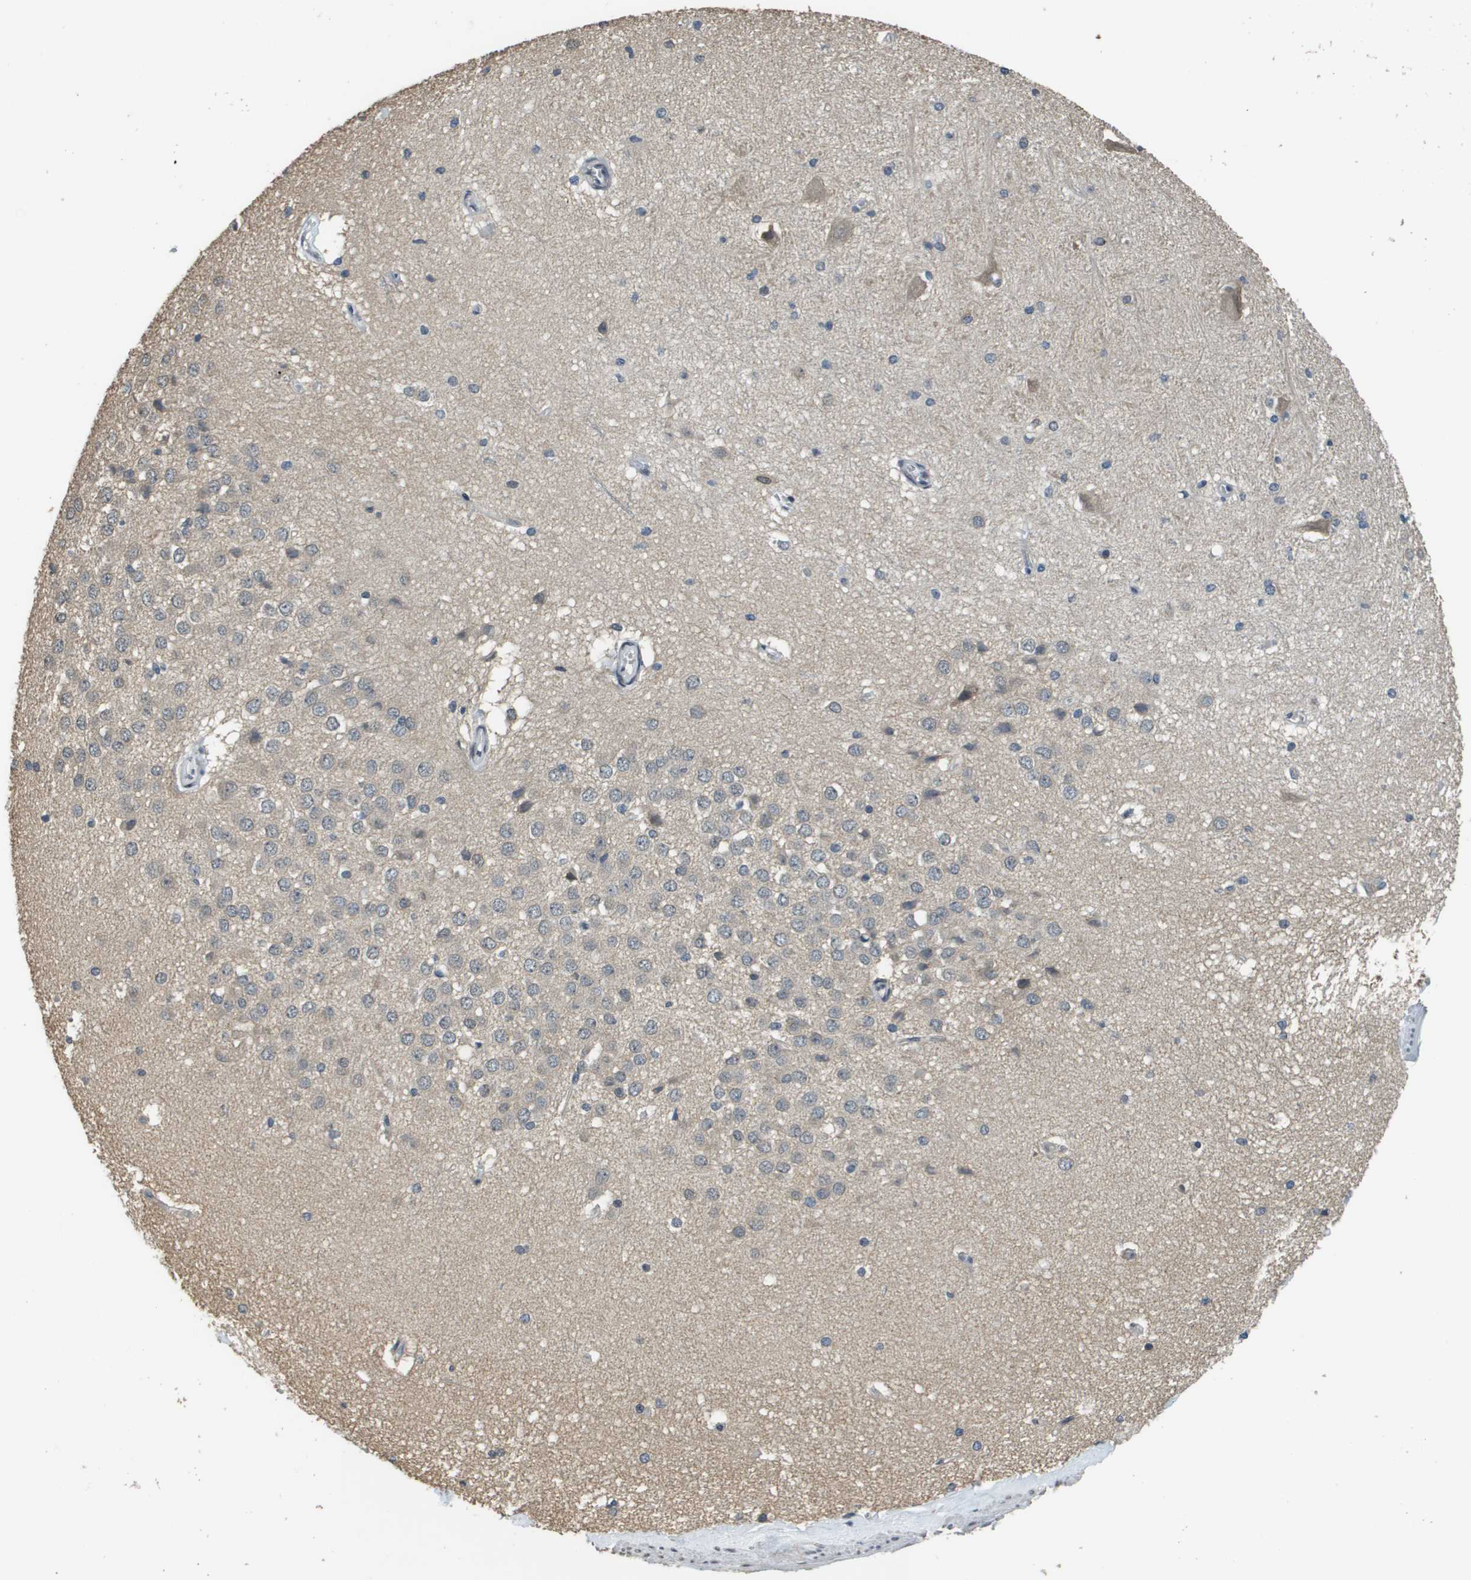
{"staining": {"intensity": "moderate", "quantity": "<25%", "location": "nuclear"}, "tissue": "hippocampus", "cell_type": "Glial cells", "image_type": "normal", "snomed": [{"axis": "morphology", "description": "Normal tissue, NOS"}, {"axis": "topography", "description": "Hippocampus"}], "caption": "Protein staining by immunohistochemistry (IHC) demonstrates moderate nuclear staining in approximately <25% of glial cells in normal hippocampus.", "gene": "FANCC", "patient": {"sex": "female", "age": 19}}